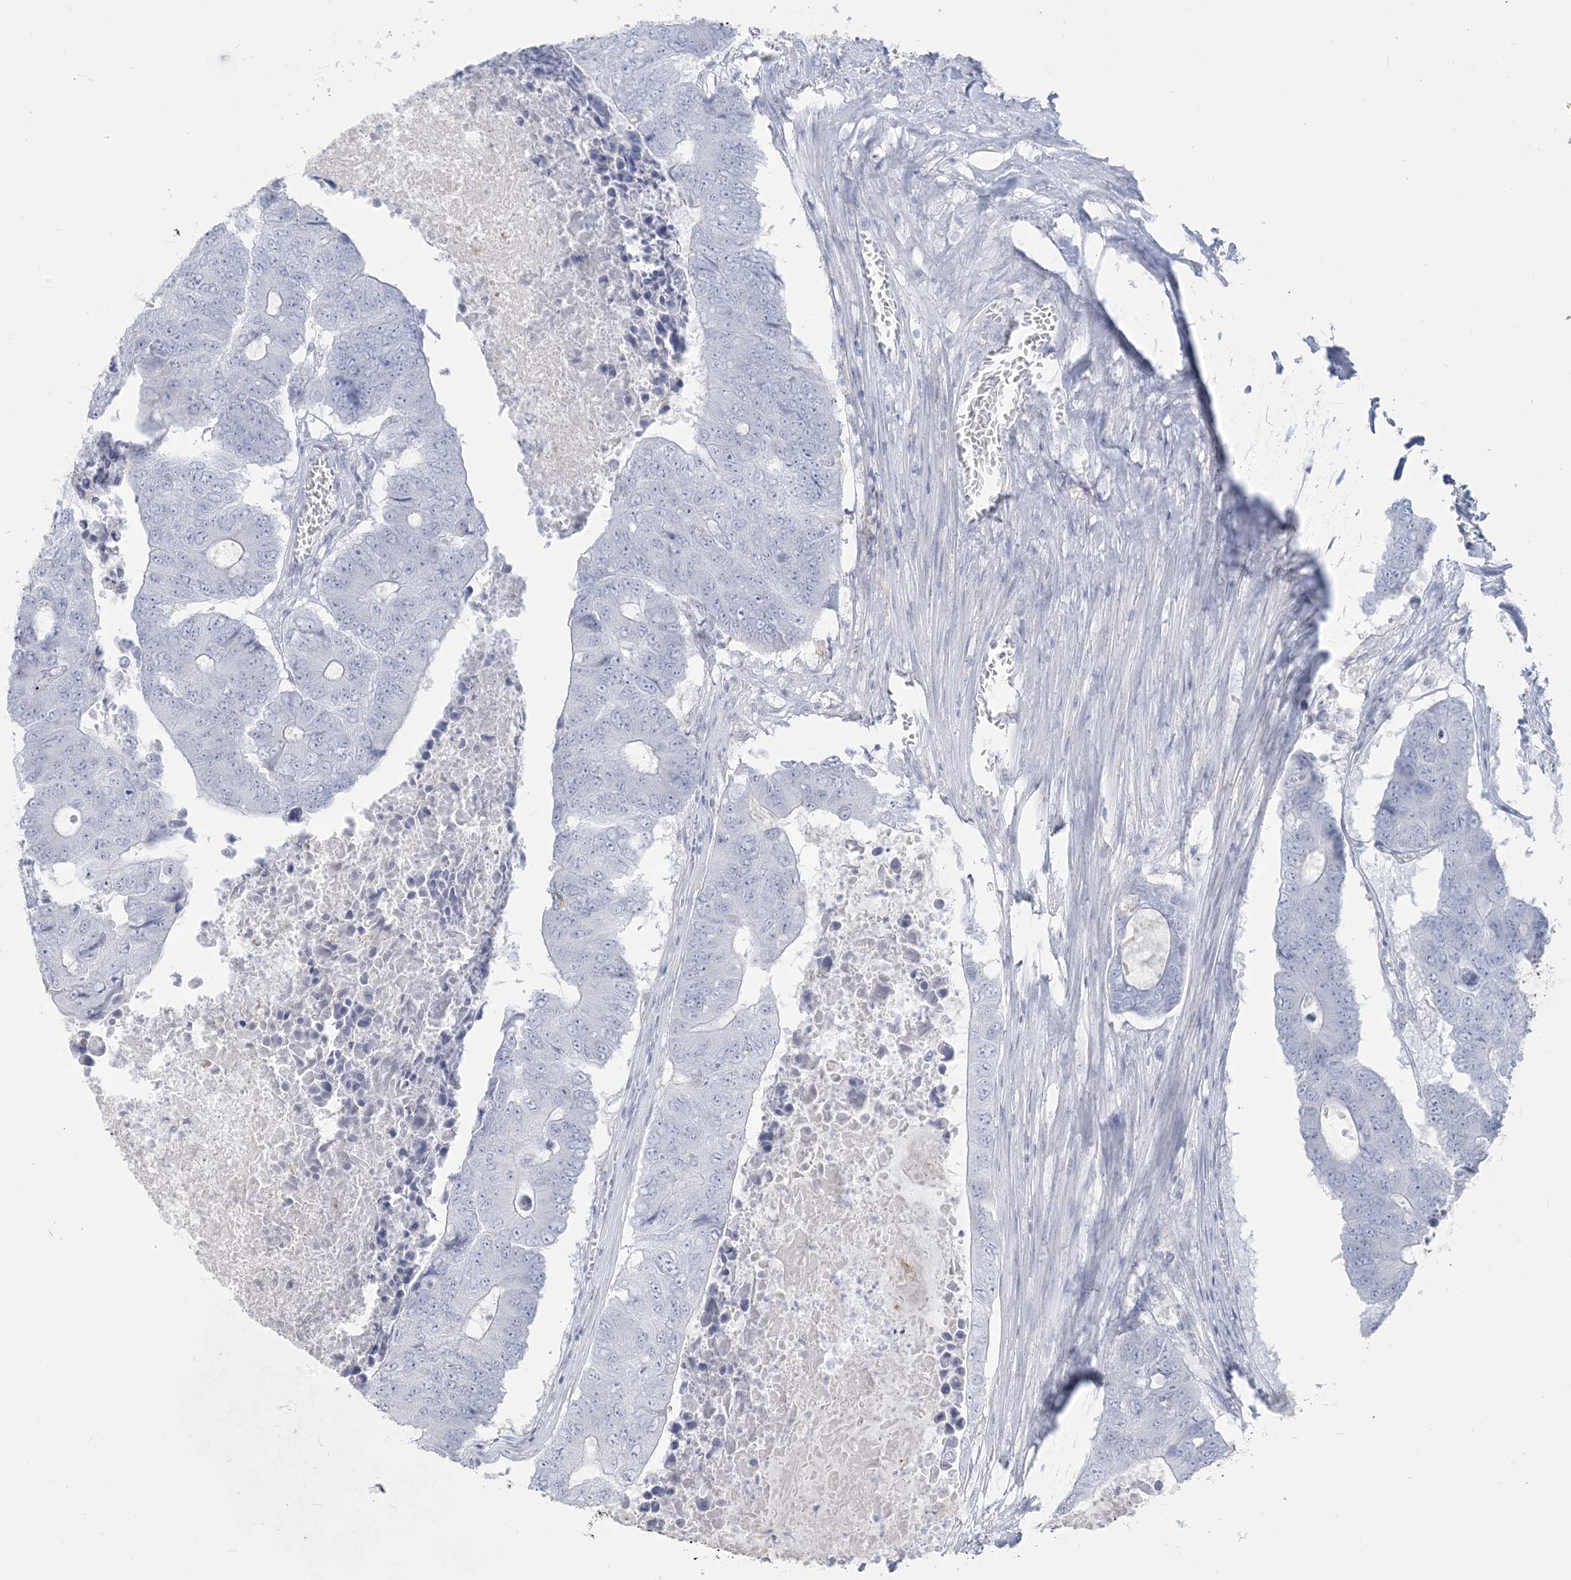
{"staining": {"intensity": "negative", "quantity": "none", "location": "none"}, "tissue": "colorectal cancer", "cell_type": "Tumor cells", "image_type": "cancer", "snomed": [{"axis": "morphology", "description": "Adenocarcinoma, NOS"}, {"axis": "topography", "description": "Colon"}], "caption": "The micrograph reveals no significant expression in tumor cells of colorectal cancer.", "gene": "HLA-DRB1", "patient": {"sex": "male", "age": 87}}